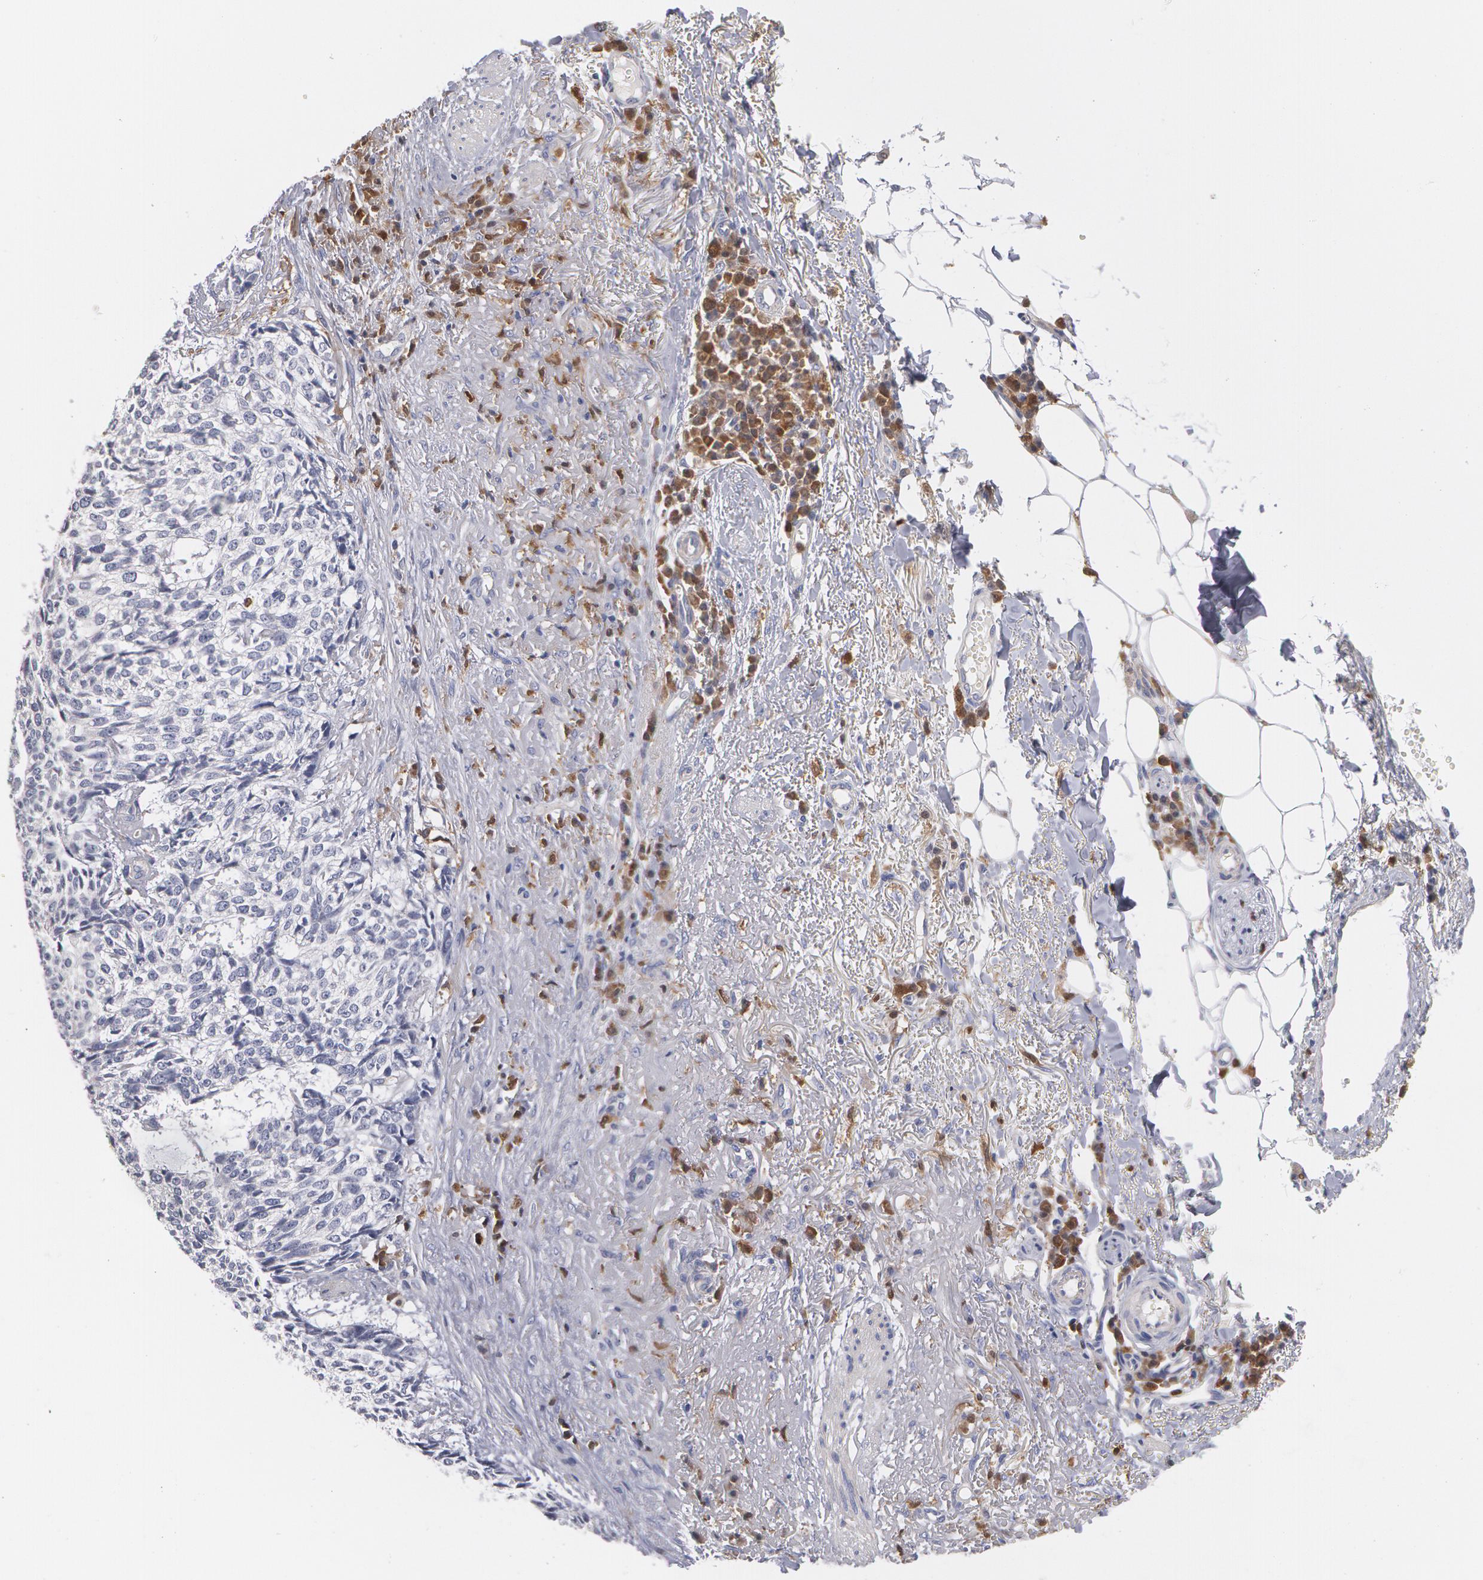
{"staining": {"intensity": "negative", "quantity": "none", "location": "none"}, "tissue": "skin cancer", "cell_type": "Tumor cells", "image_type": "cancer", "snomed": [{"axis": "morphology", "description": "Basal cell carcinoma"}, {"axis": "topography", "description": "Skin"}], "caption": "Skin basal cell carcinoma was stained to show a protein in brown. There is no significant positivity in tumor cells. (DAB IHC with hematoxylin counter stain).", "gene": "SYK", "patient": {"sex": "female", "age": 89}}